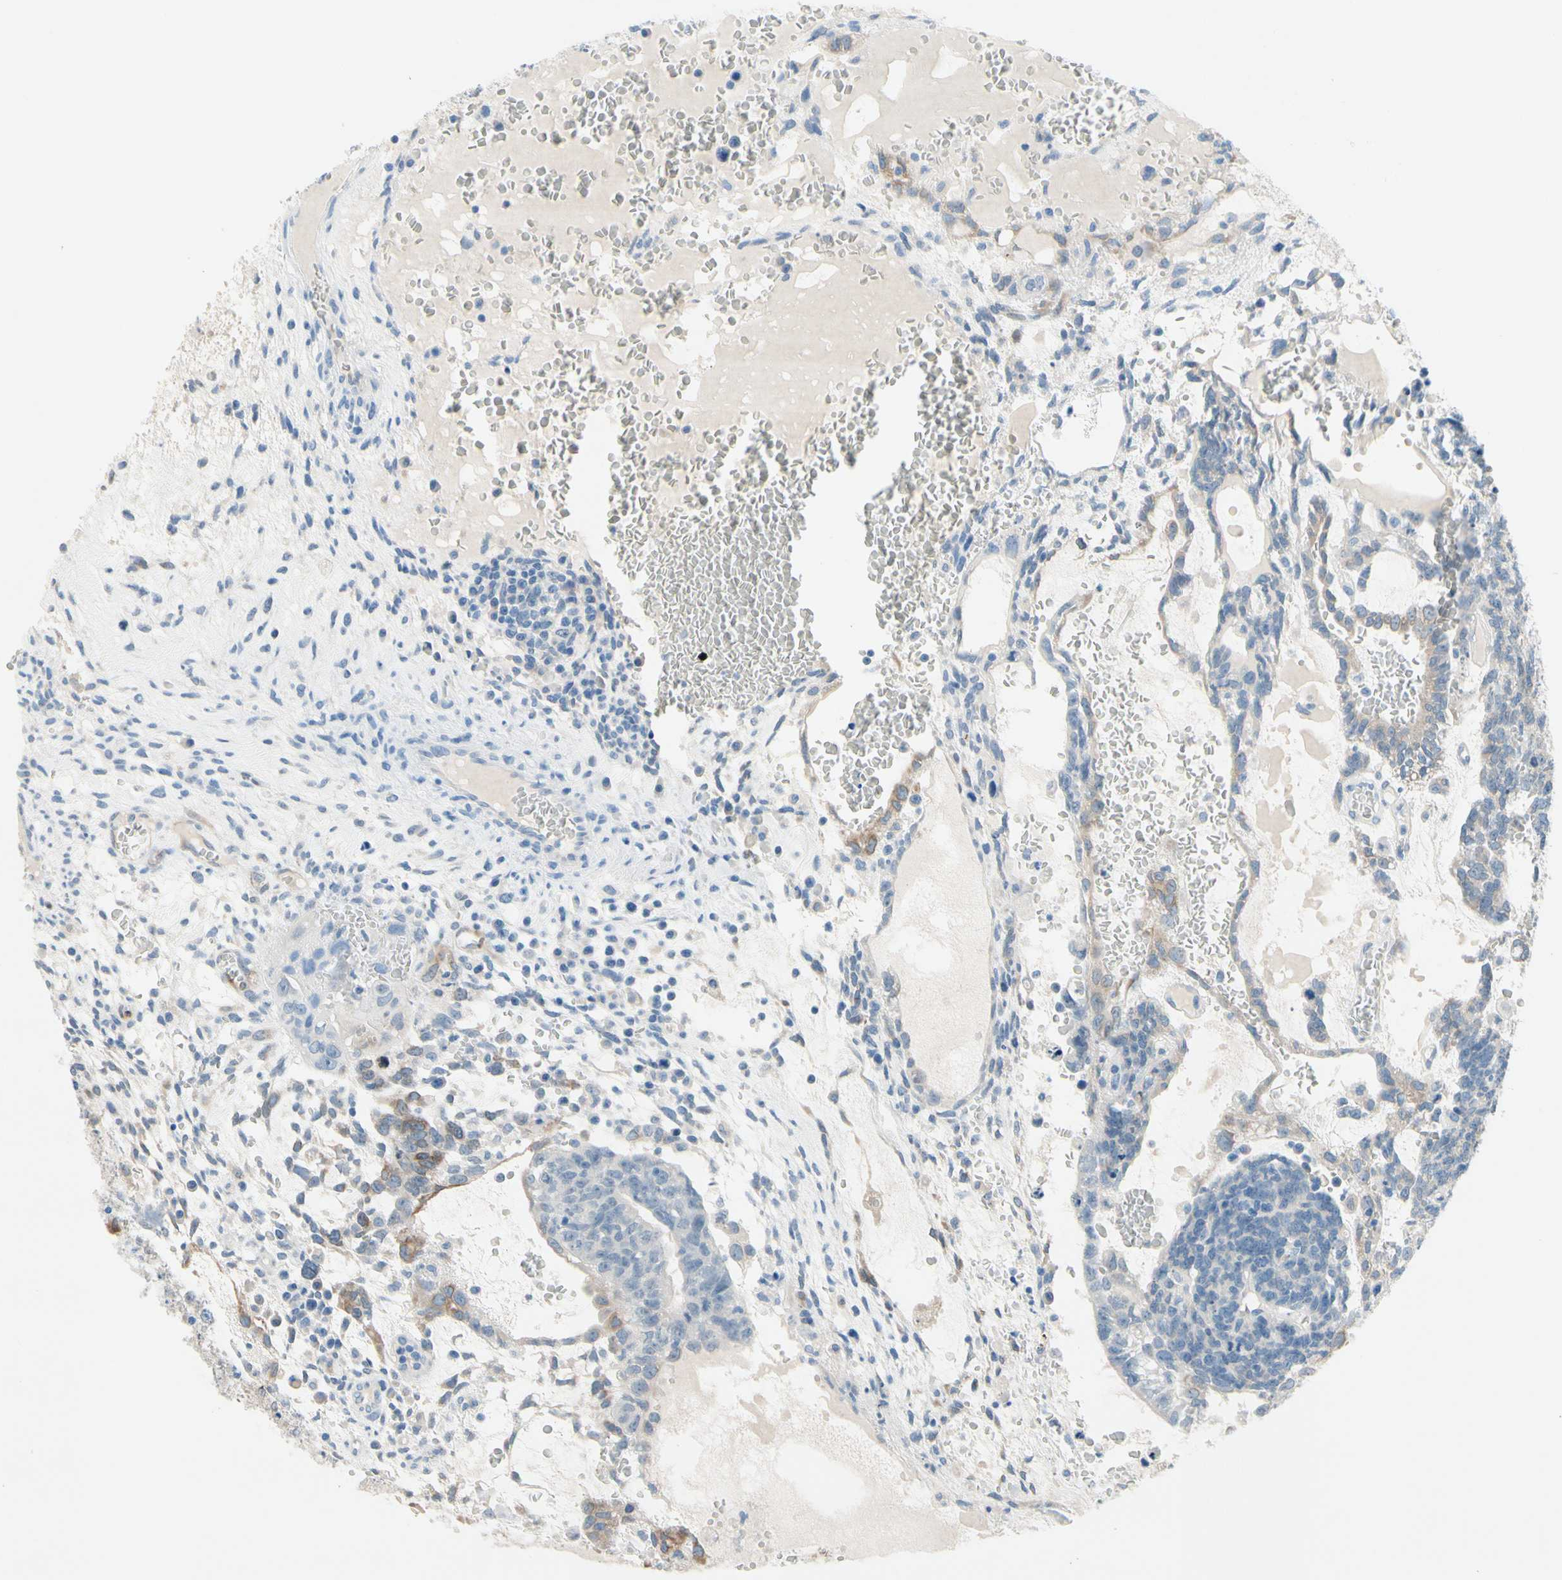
{"staining": {"intensity": "moderate", "quantity": "<25%", "location": "cytoplasmic/membranous"}, "tissue": "testis cancer", "cell_type": "Tumor cells", "image_type": "cancer", "snomed": [{"axis": "morphology", "description": "Seminoma, NOS"}, {"axis": "morphology", "description": "Carcinoma, Embryonal, NOS"}, {"axis": "topography", "description": "Testis"}], "caption": "Testis embryonal carcinoma stained with a brown dye demonstrates moderate cytoplasmic/membranous positive staining in approximately <25% of tumor cells.", "gene": "PRXL2A", "patient": {"sex": "male", "age": 52}}